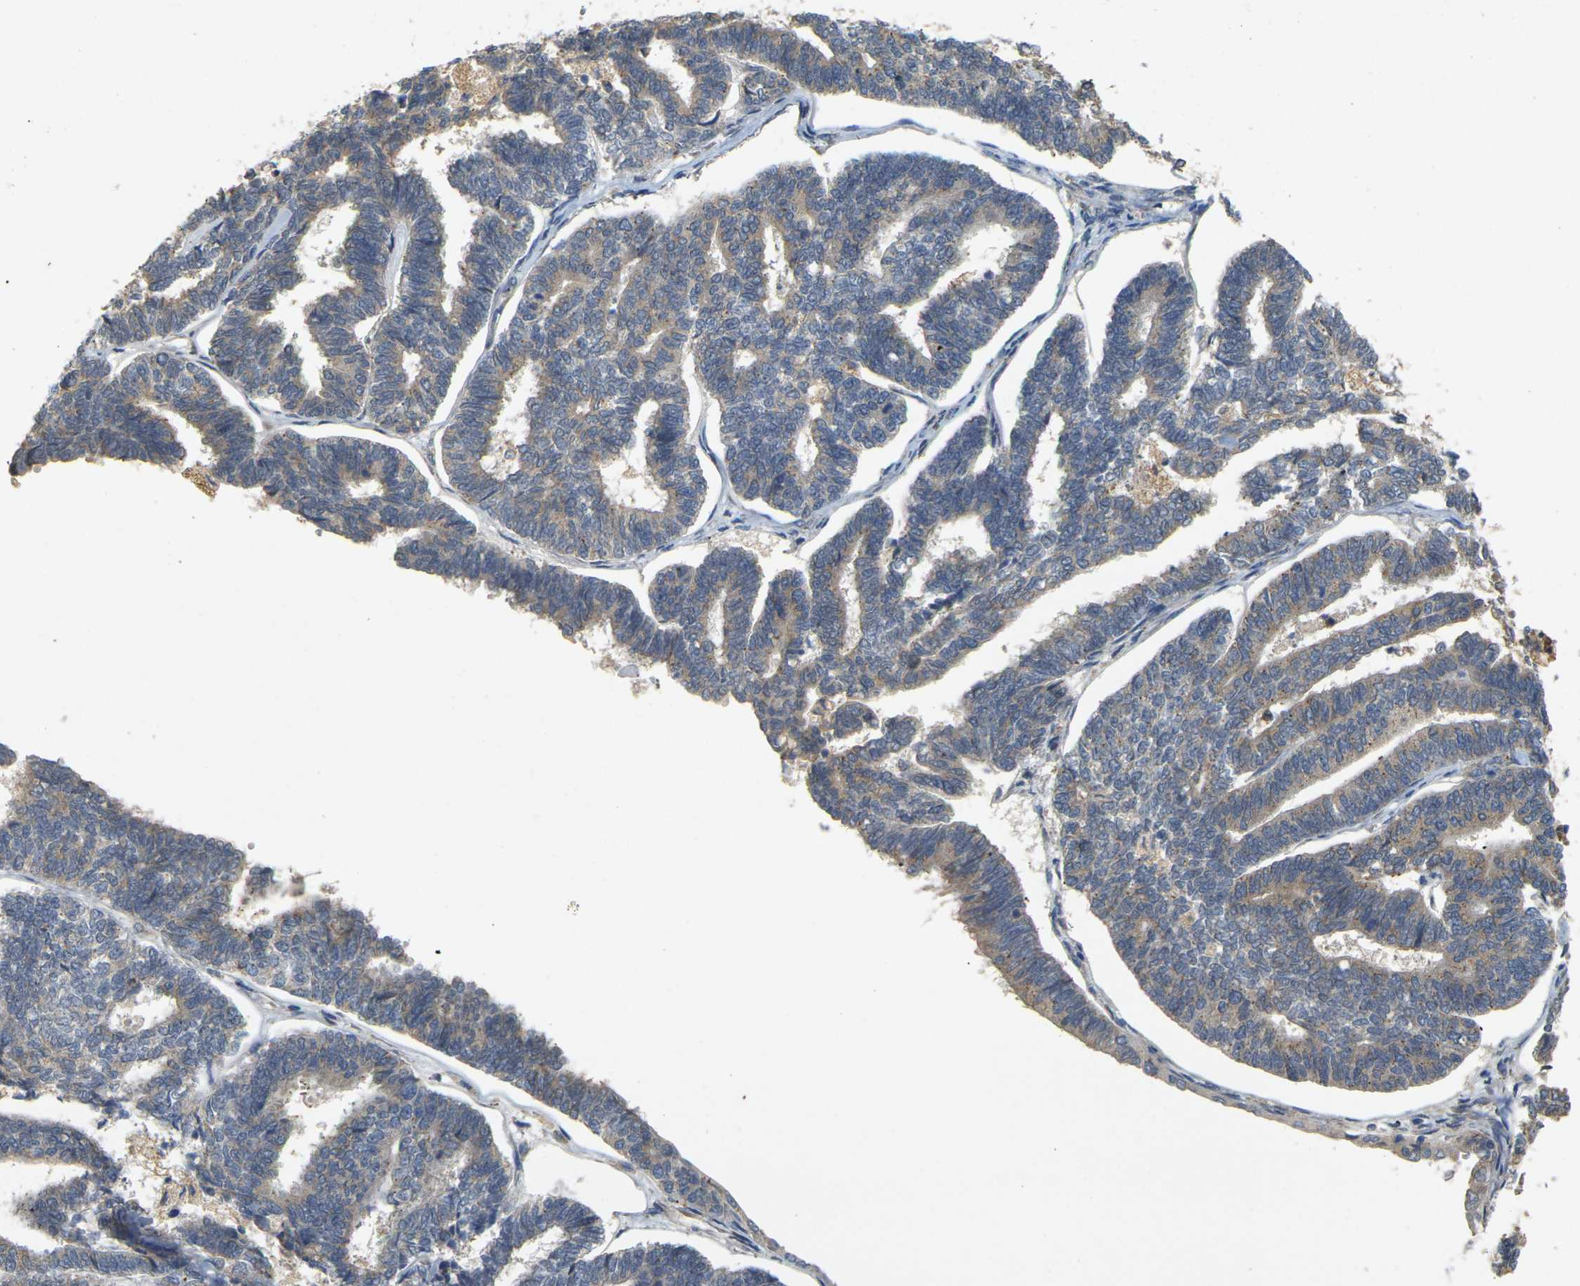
{"staining": {"intensity": "weak", "quantity": ">75%", "location": "cytoplasmic/membranous"}, "tissue": "endometrial cancer", "cell_type": "Tumor cells", "image_type": "cancer", "snomed": [{"axis": "morphology", "description": "Adenocarcinoma, NOS"}, {"axis": "topography", "description": "Endometrium"}], "caption": "Immunohistochemistry micrograph of human endometrial adenocarcinoma stained for a protein (brown), which shows low levels of weak cytoplasmic/membranous staining in approximately >75% of tumor cells.", "gene": "GDAP1", "patient": {"sex": "female", "age": 70}}